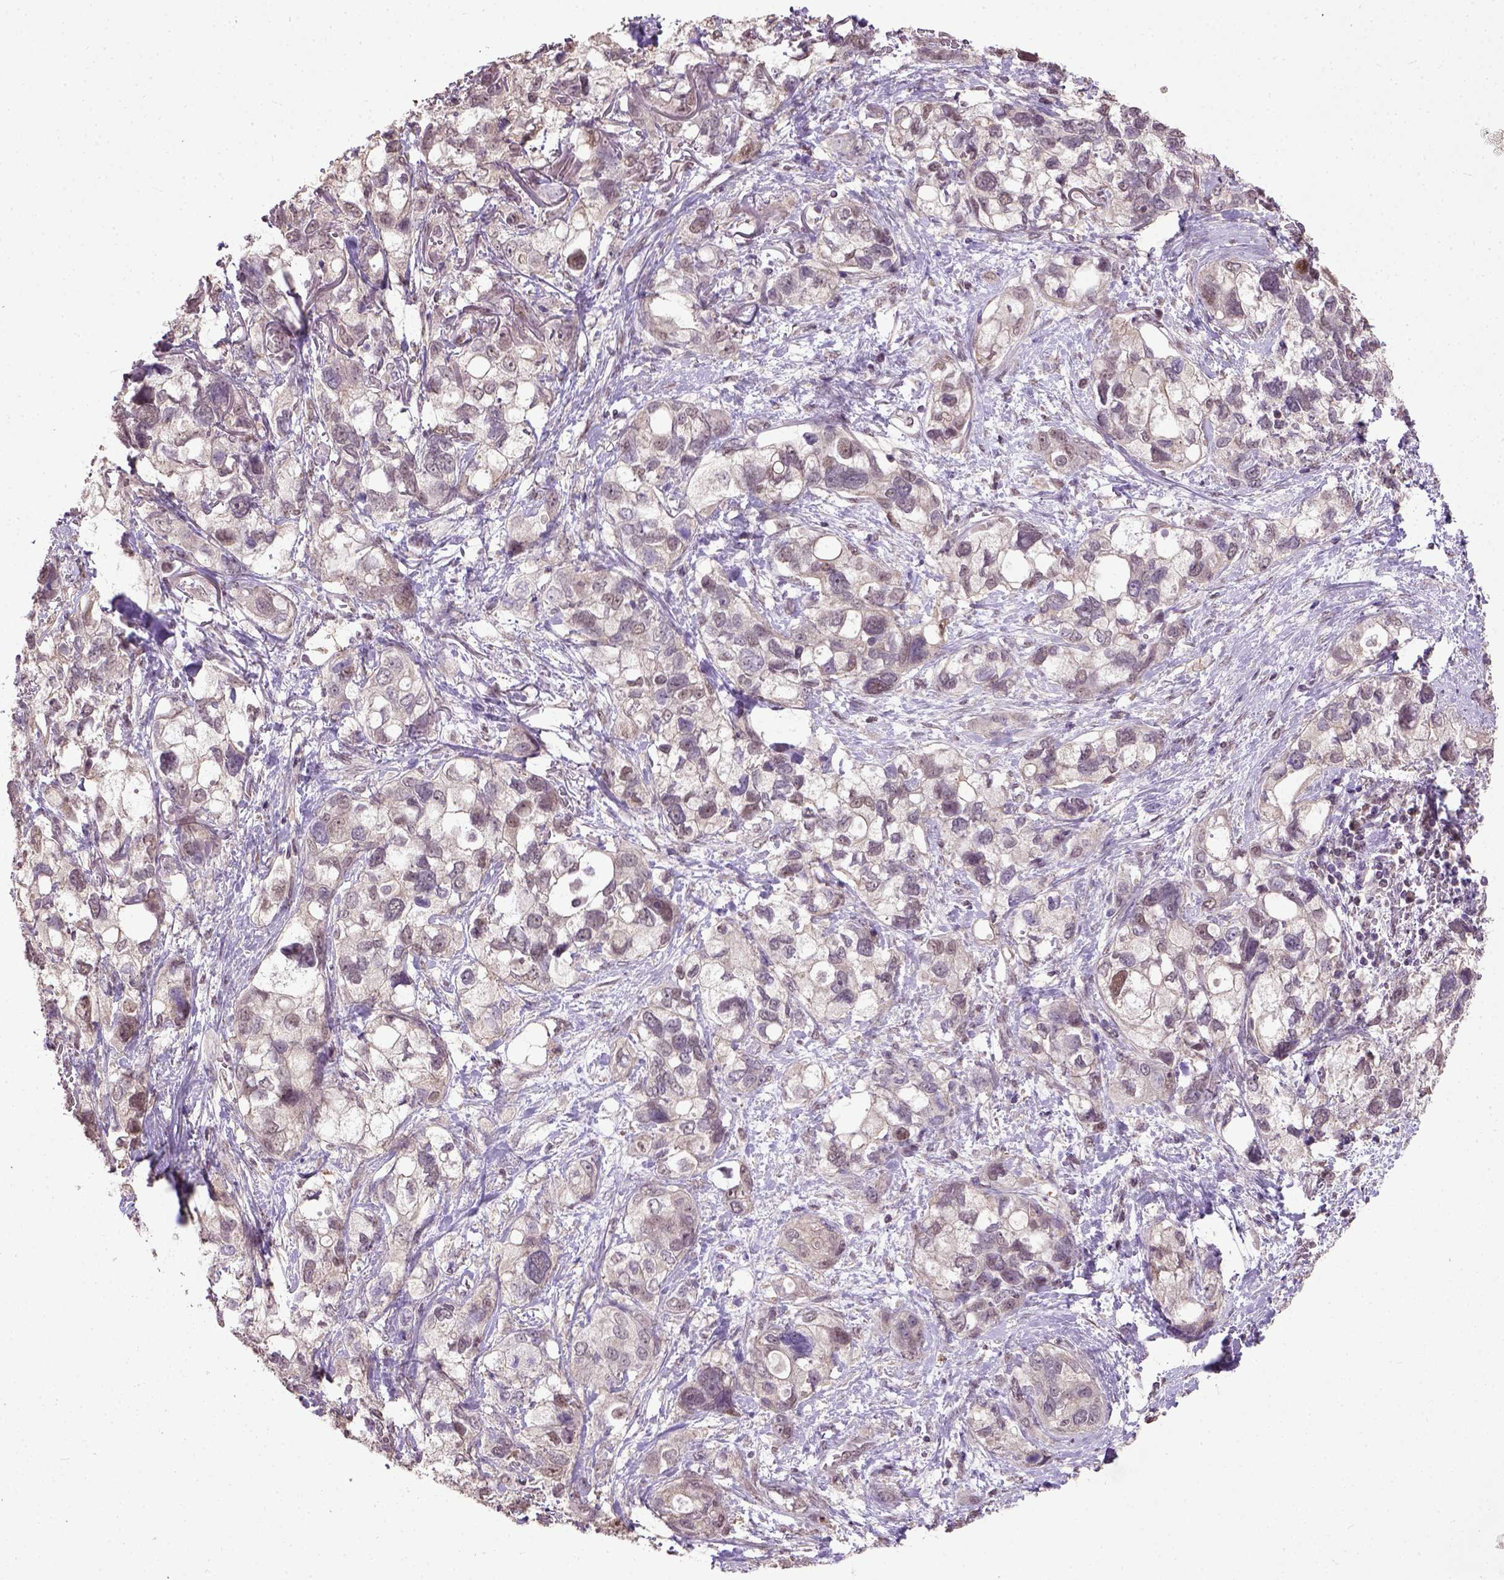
{"staining": {"intensity": "moderate", "quantity": "<25%", "location": "cytoplasmic/membranous,nuclear"}, "tissue": "stomach cancer", "cell_type": "Tumor cells", "image_type": "cancer", "snomed": [{"axis": "morphology", "description": "Adenocarcinoma, NOS"}, {"axis": "topography", "description": "Stomach, upper"}], "caption": "A brown stain labels moderate cytoplasmic/membranous and nuclear positivity of a protein in human stomach cancer (adenocarcinoma) tumor cells.", "gene": "UBA3", "patient": {"sex": "female", "age": 81}}